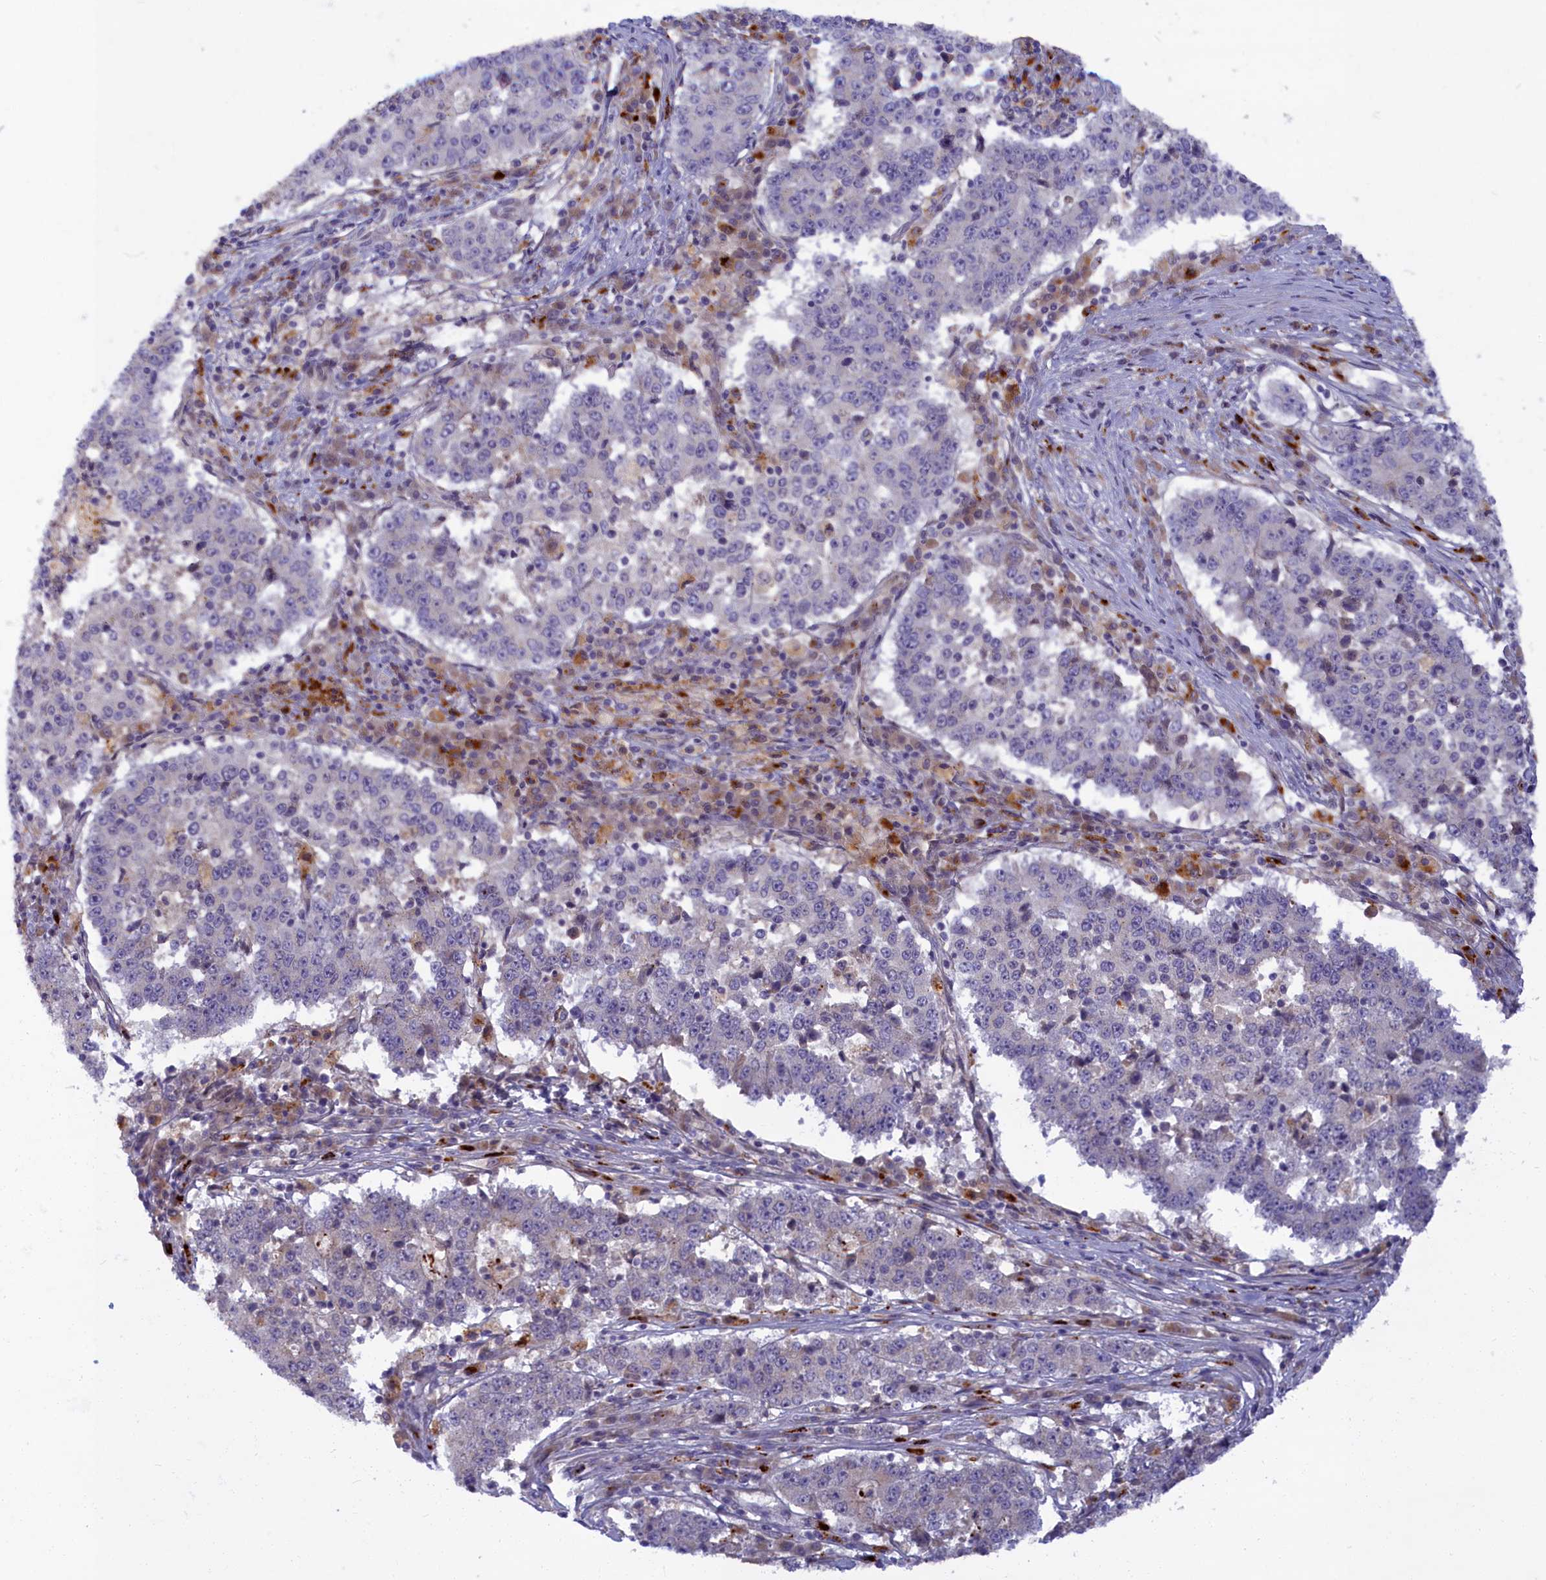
{"staining": {"intensity": "negative", "quantity": "none", "location": "none"}, "tissue": "stomach cancer", "cell_type": "Tumor cells", "image_type": "cancer", "snomed": [{"axis": "morphology", "description": "Adenocarcinoma, NOS"}, {"axis": "topography", "description": "Stomach"}], "caption": "High magnification brightfield microscopy of adenocarcinoma (stomach) stained with DAB (brown) and counterstained with hematoxylin (blue): tumor cells show no significant expression.", "gene": "FCSK", "patient": {"sex": "male", "age": 59}}